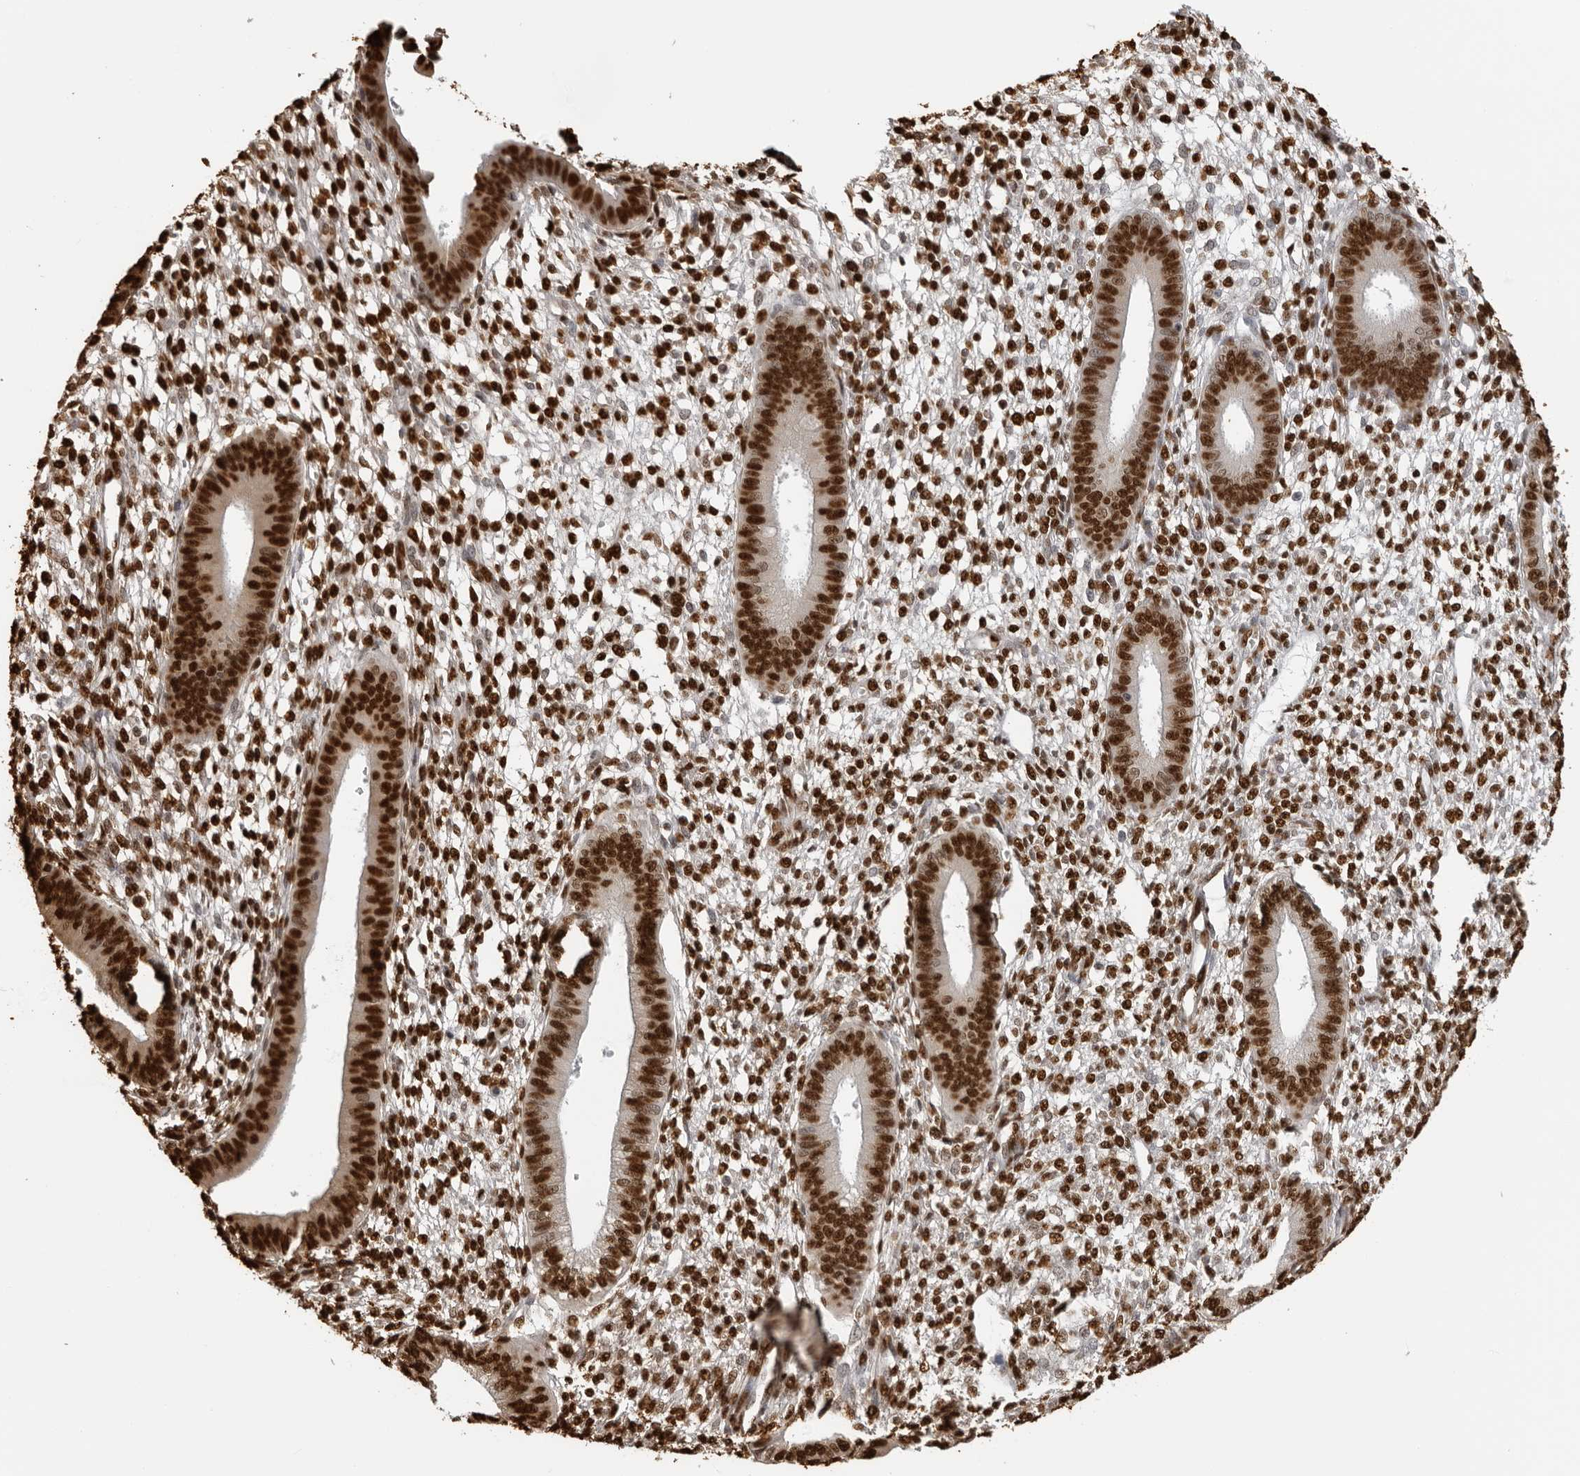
{"staining": {"intensity": "strong", "quantity": ">75%", "location": "nuclear"}, "tissue": "endometrium", "cell_type": "Cells in endometrial stroma", "image_type": "normal", "snomed": [{"axis": "morphology", "description": "Normal tissue, NOS"}, {"axis": "topography", "description": "Endometrium"}], "caption": "Endometrium stained with immunohistochemistry displays strong nuclear positivity in about >75% of cells in endometrial stroma.", "gene": "ZFP91", "patient": {"sex": "female", "age": 46}}